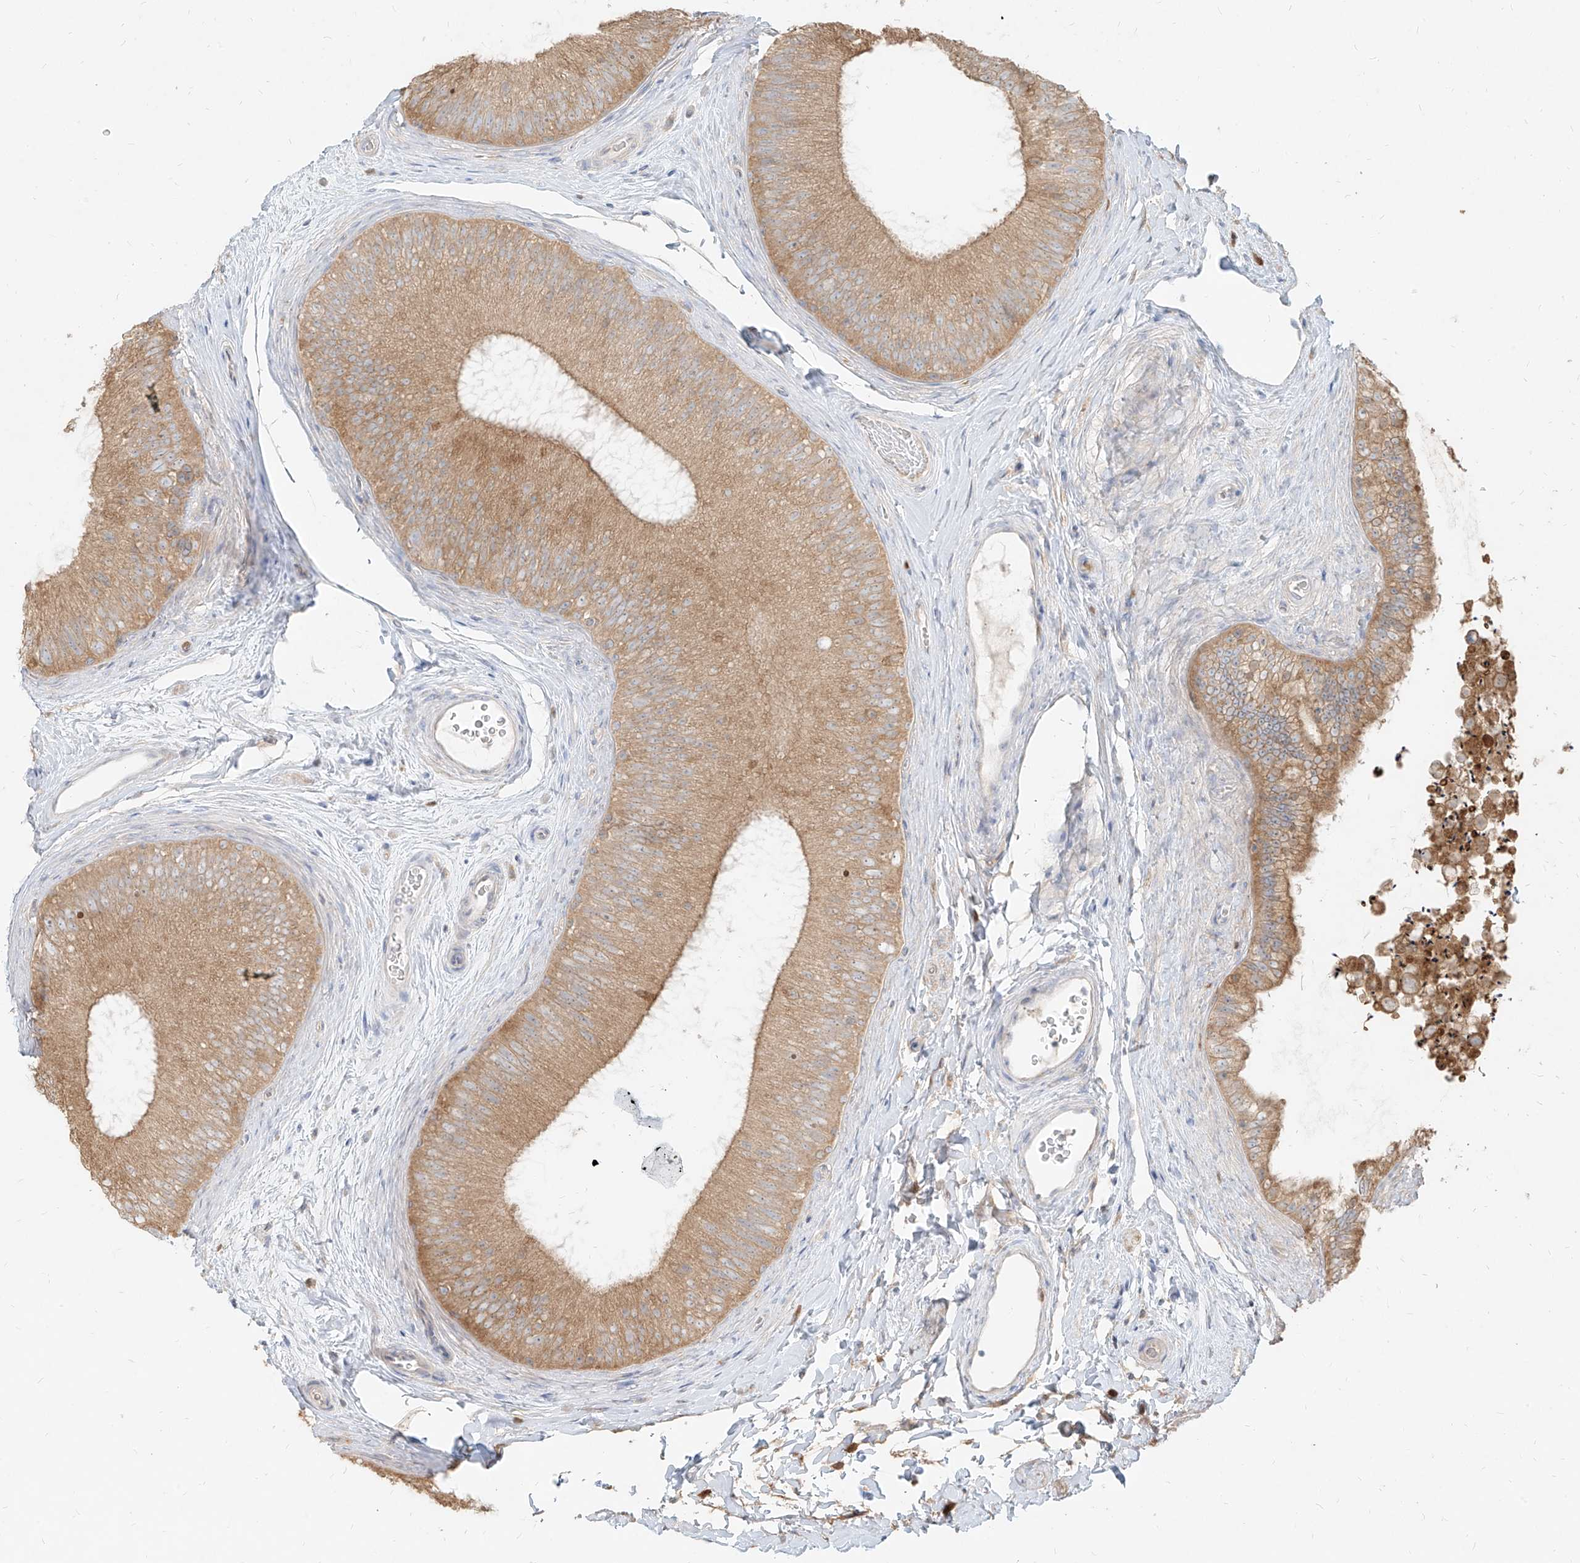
{"staining": {"intensity": "moderate", "quantity": ">75%", "location": "cytoplasmic/membranous"}, "tissue": "epididymis", "cell_type": "Glandular cells", "image_type": "normal", "snomed": [{"axis": "morphology", "description": "Normal tissue, NOS"}, {"axis": "topography", "description": "Epididymis"}], "caption": "Human epididymis stained with a brown dye demonstrates moderate cytoplasmic/membranous positive positivity in approximately >75% of glandular cells.", "gene": "PGD", "patient": {"sex": "male", "age": 45}}